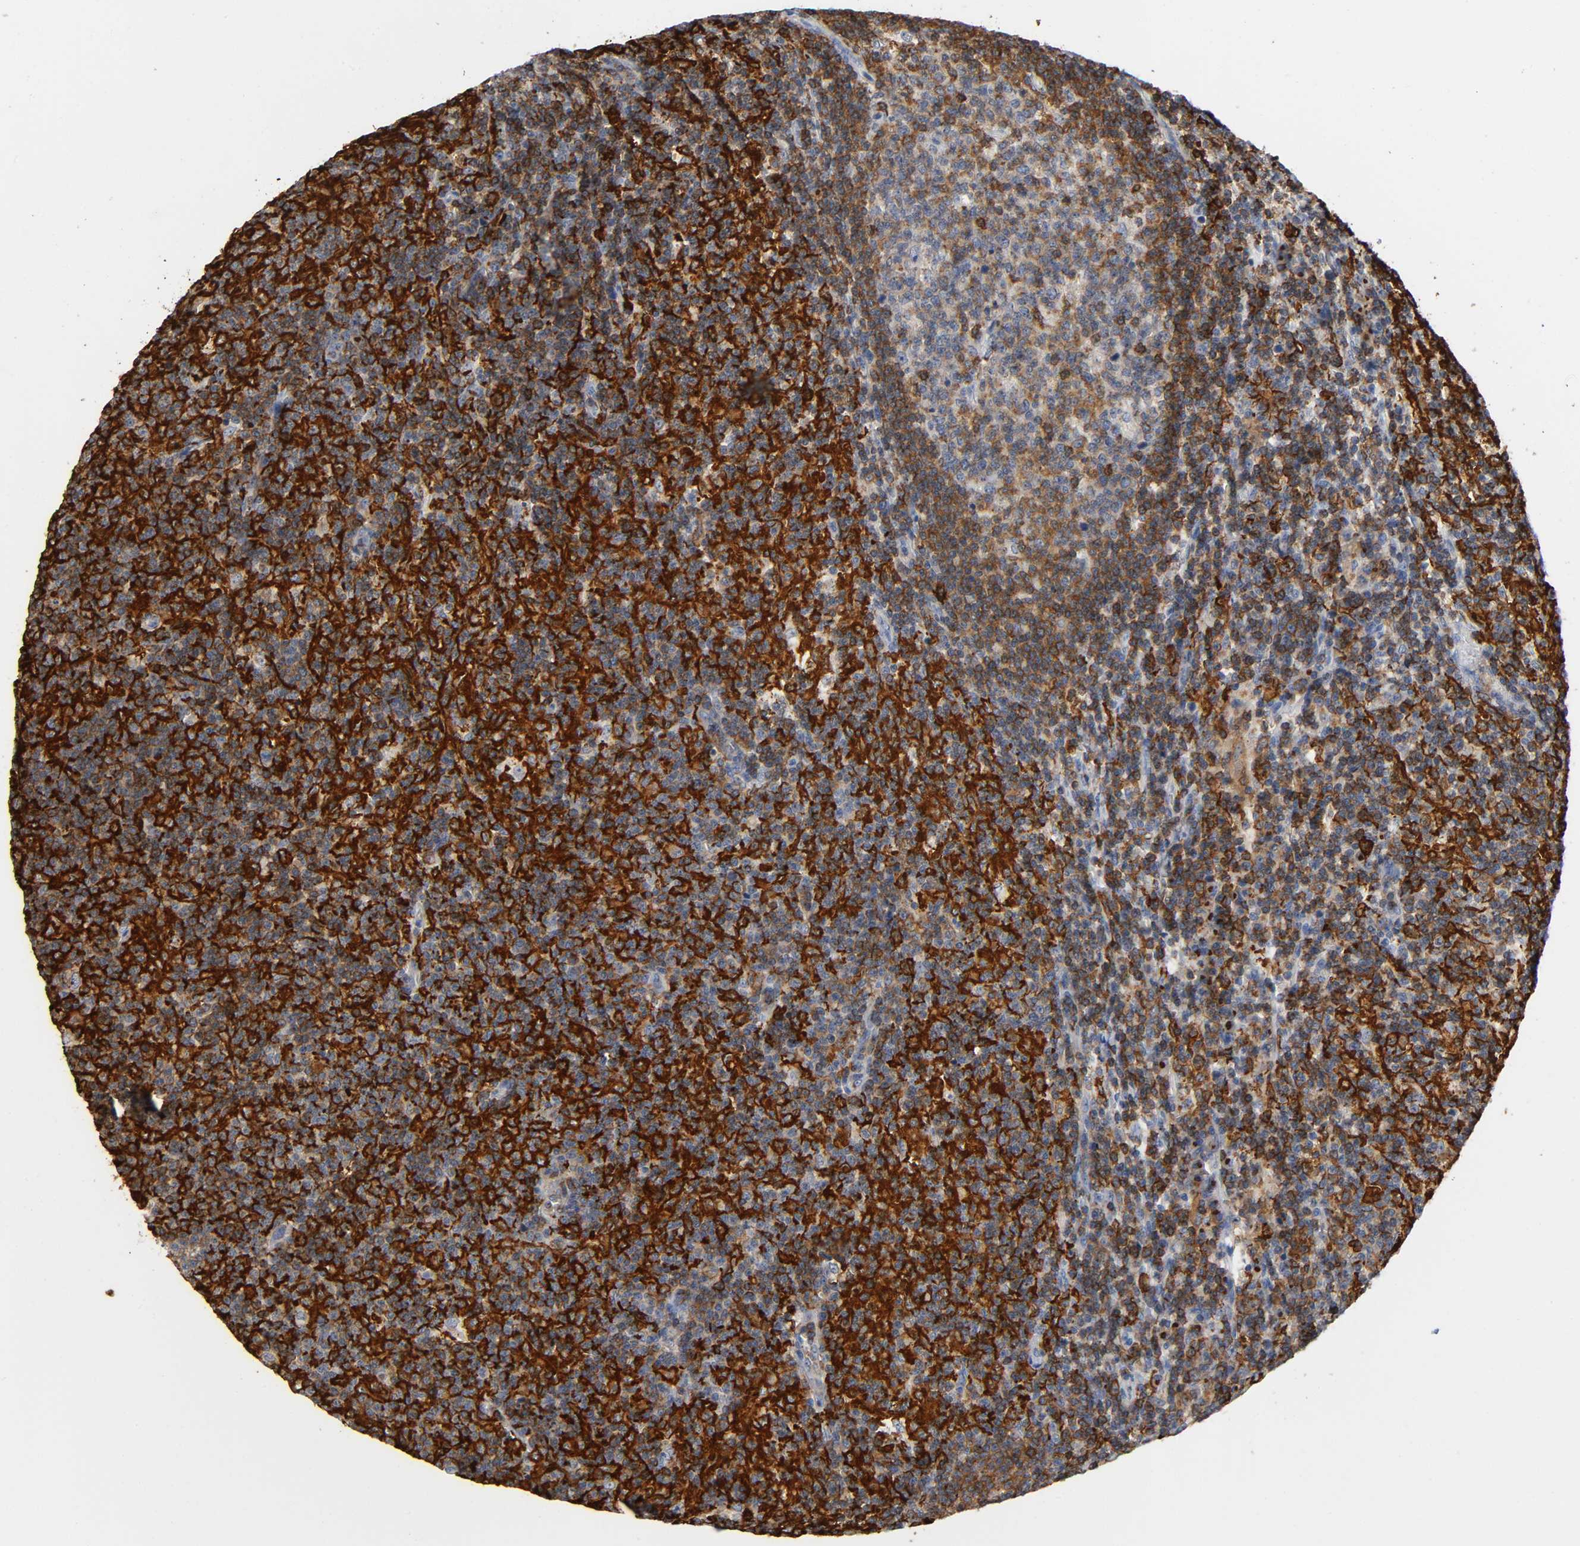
{"staining": {"intensity": "moderate", "quantity": ">75%", "location": "cytoplasmic/membranous"}, "tissue": "lymph node", "cell_type": "Germinal center cells", "image_type": "normal", "snomed": [{"axis": "morphology", "description": "Normal tissue, NOS"}, {"axis": "morphology", "description": "Inflammation, NOS"}, {"axis": "topography", "description": "Lymph node"}], "caption": "Lymph node stained with immunohistochemistry (IHC) exhibits moderate cytoplasmic/membranous staining in approximately >75% of germinal center cells. (Brightfield microscopy of DAB IHC at high magnification).", "gene": "CAPN10", "patient": {"sex": "male", "age": 55}}